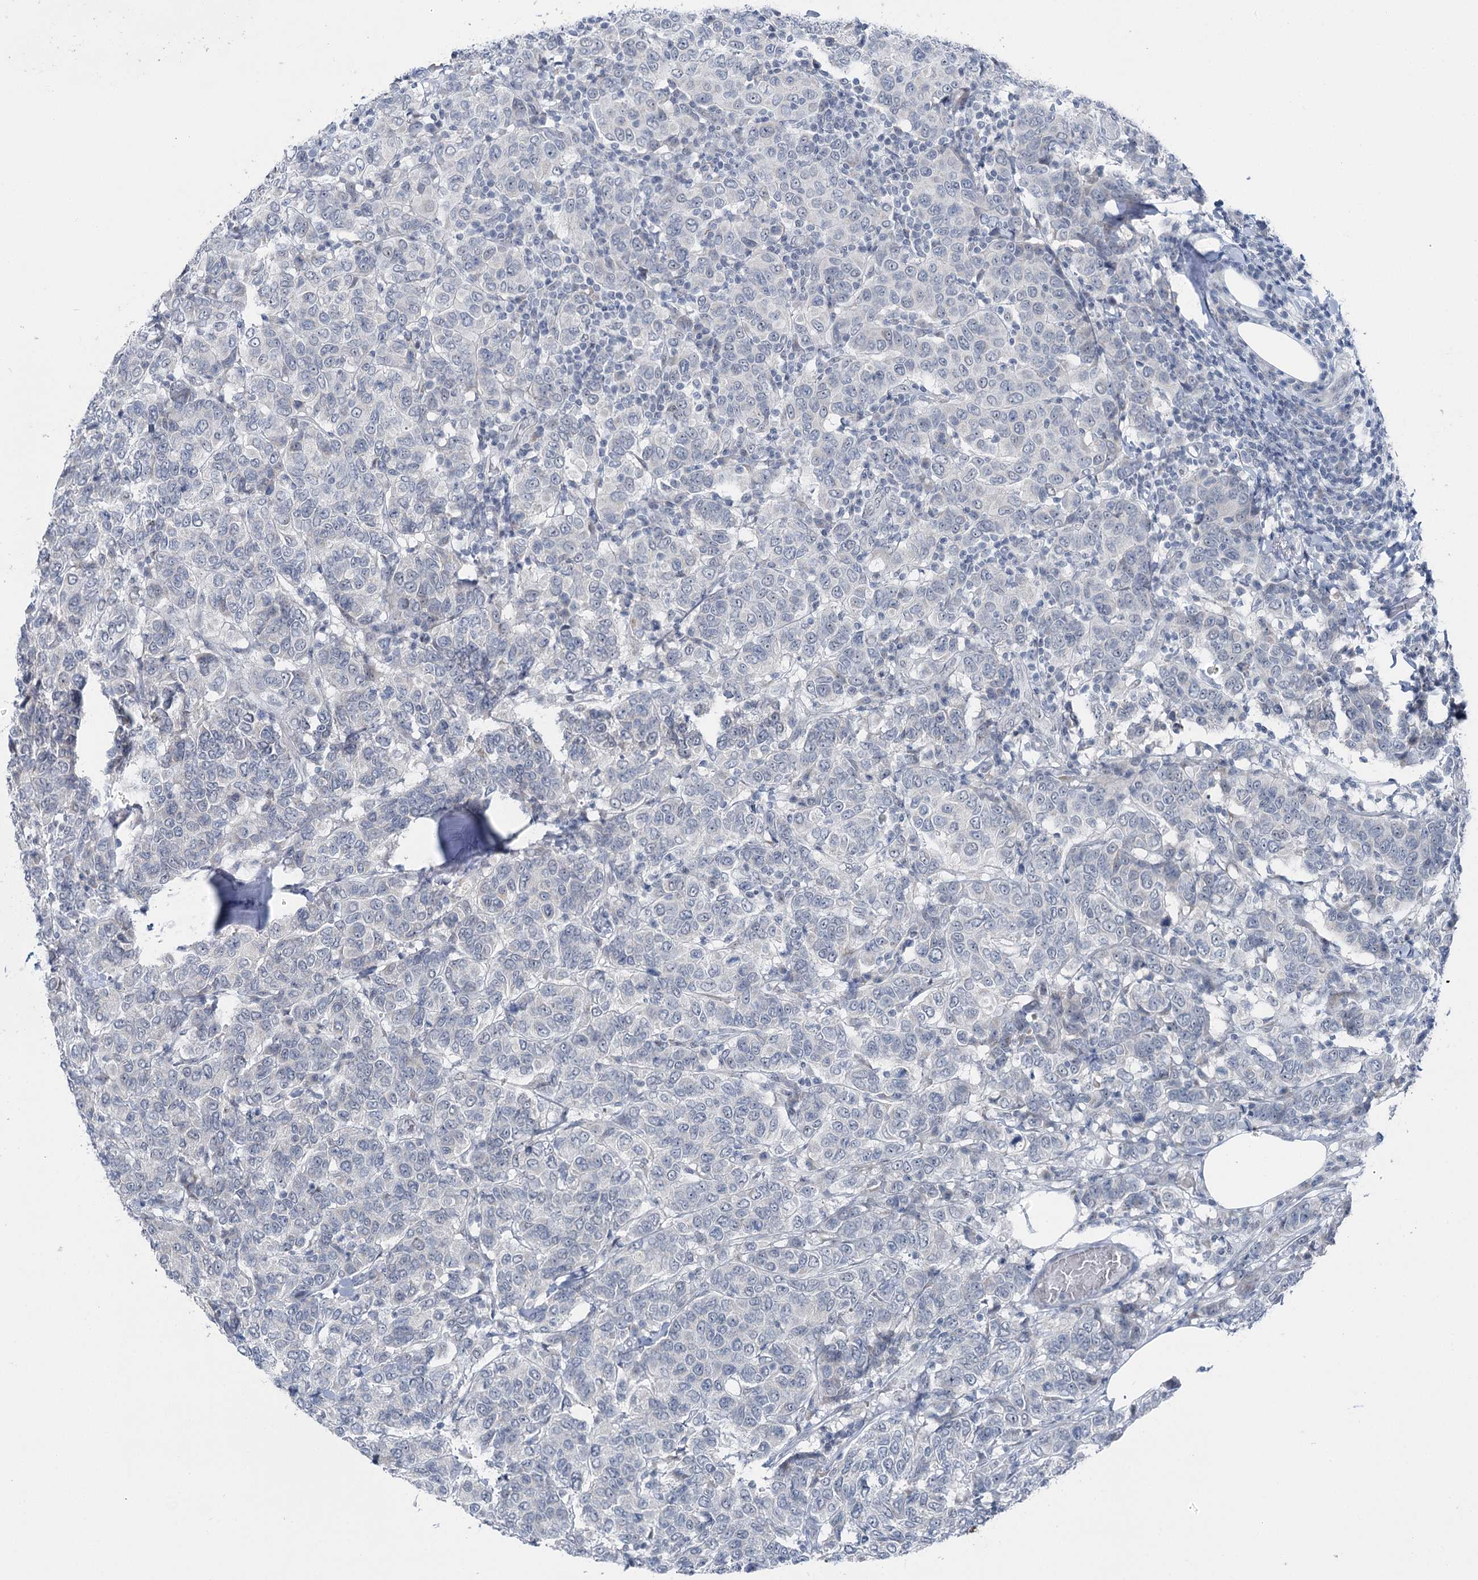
{"staining": {"intensity": "negative", "quantity": "none", "location": "none"}, "tissue": "breast cancer", "cell_type": "Tumor cells", "image_type": "cancer", "snomed": [{"axis": "morphology", "description": "Duct carcinoma"}, {"axis": "topography", "description": "Breast"}], "caption": "DAB (3,3'-diaminobenzidine) immunohistochemical staining of human breast cancer (infiltrating ductal carcinoma) exhibits no significant positivity in tumor cells.", "gene": "STEEP1", "patient": {"sex": "female", "age": 55}}